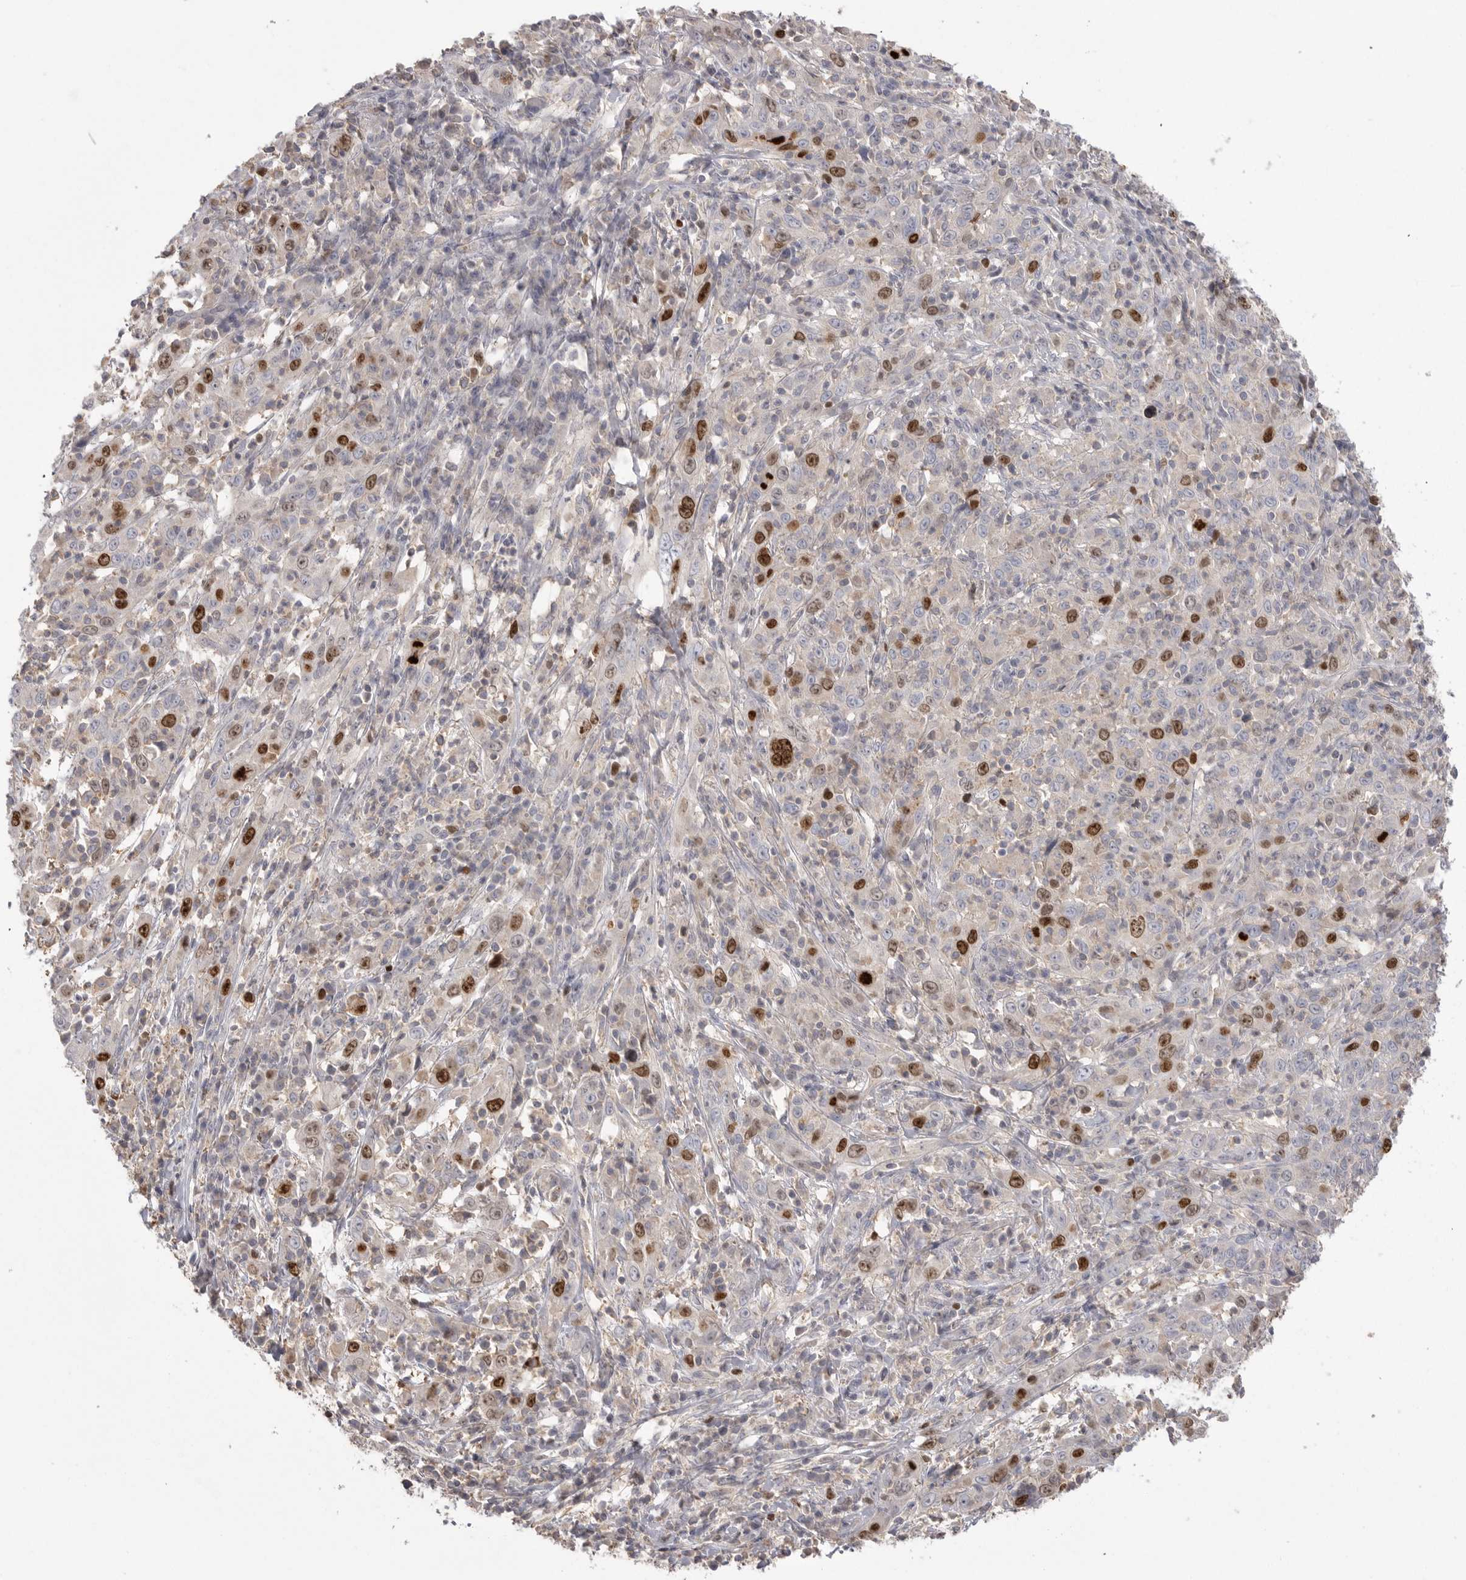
{"staining": {"intensity": "strong", "quantity": "<25%", "location": "nuclear"}, "tissue": "cervical cancer", "cell_type": "Tumor cells", "image_type": "cancer", "snomed": [{"axis": "morphology", "description": "Squamous cell carcinoma, NOS"}, {"axis": "topography", "description": "Cervix"}], "caption": "The immunohistochemical stain highlights strong nuclear staining in tumor cells of squamous cell carcinoma (cervical) tissue.", "gene": "TOP2A", "patient": {"sex": "female", "age": 46}}